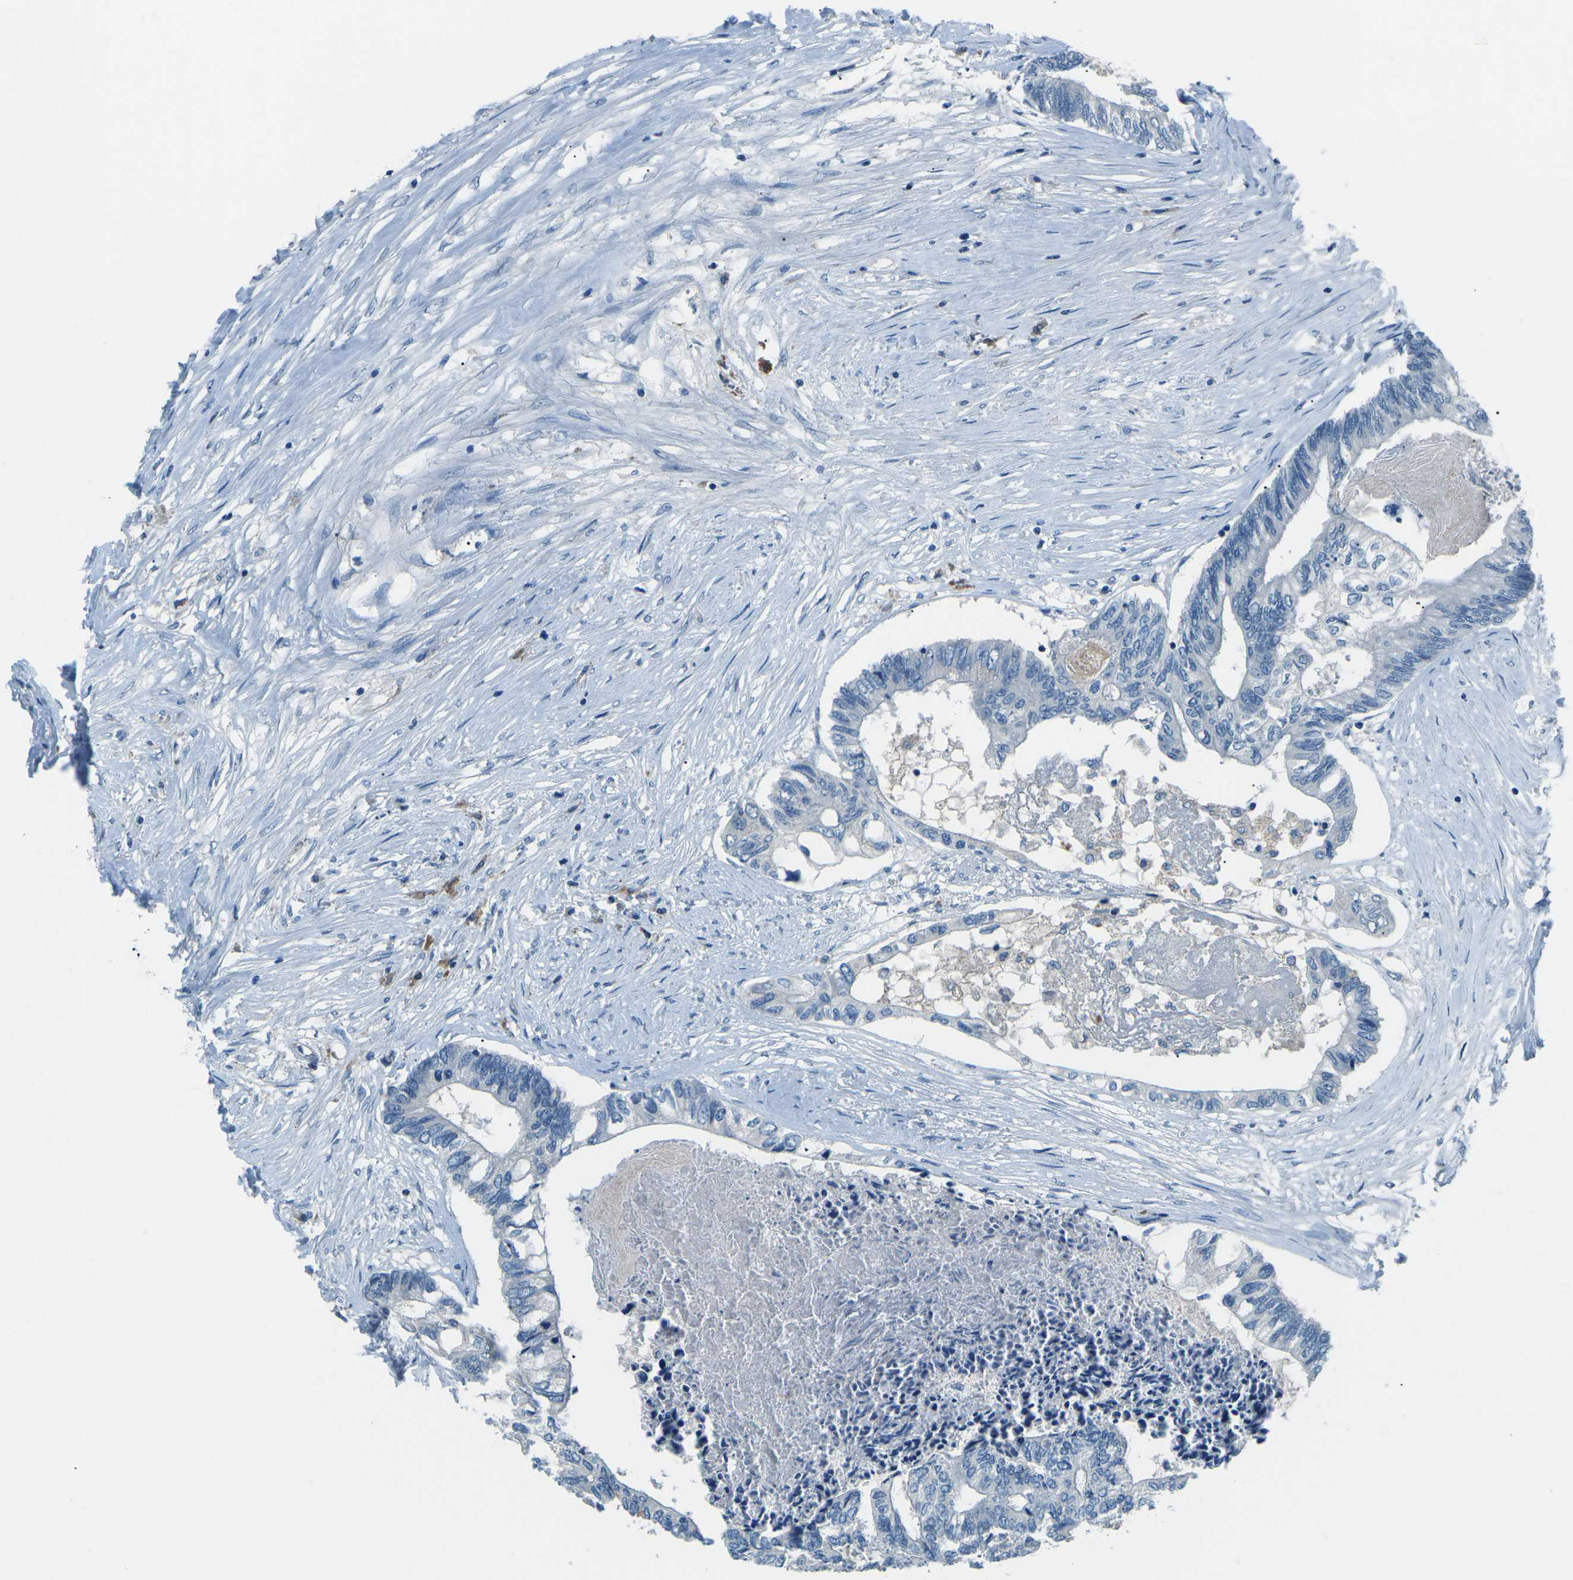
{"staining": {"intensity": "negative", "quantity": "none", "location": "none"}, "tissue": "colorectal cancer", "cell_type": "Tumor cells", "image_type": "cancer", "snomed": [{"axis": "morphology", "description": "Adenocarcinoma, NOS"}, {"axis": "topography", "description": "Rectum"}], "caption": "This is an immunohistochemistry (IHC) photomicrograph of human colorectal adenocarcinoma. There is no expression in tumor cells.", "gene": "CD1D", "patient": {"sex": "male", "age": 63}}